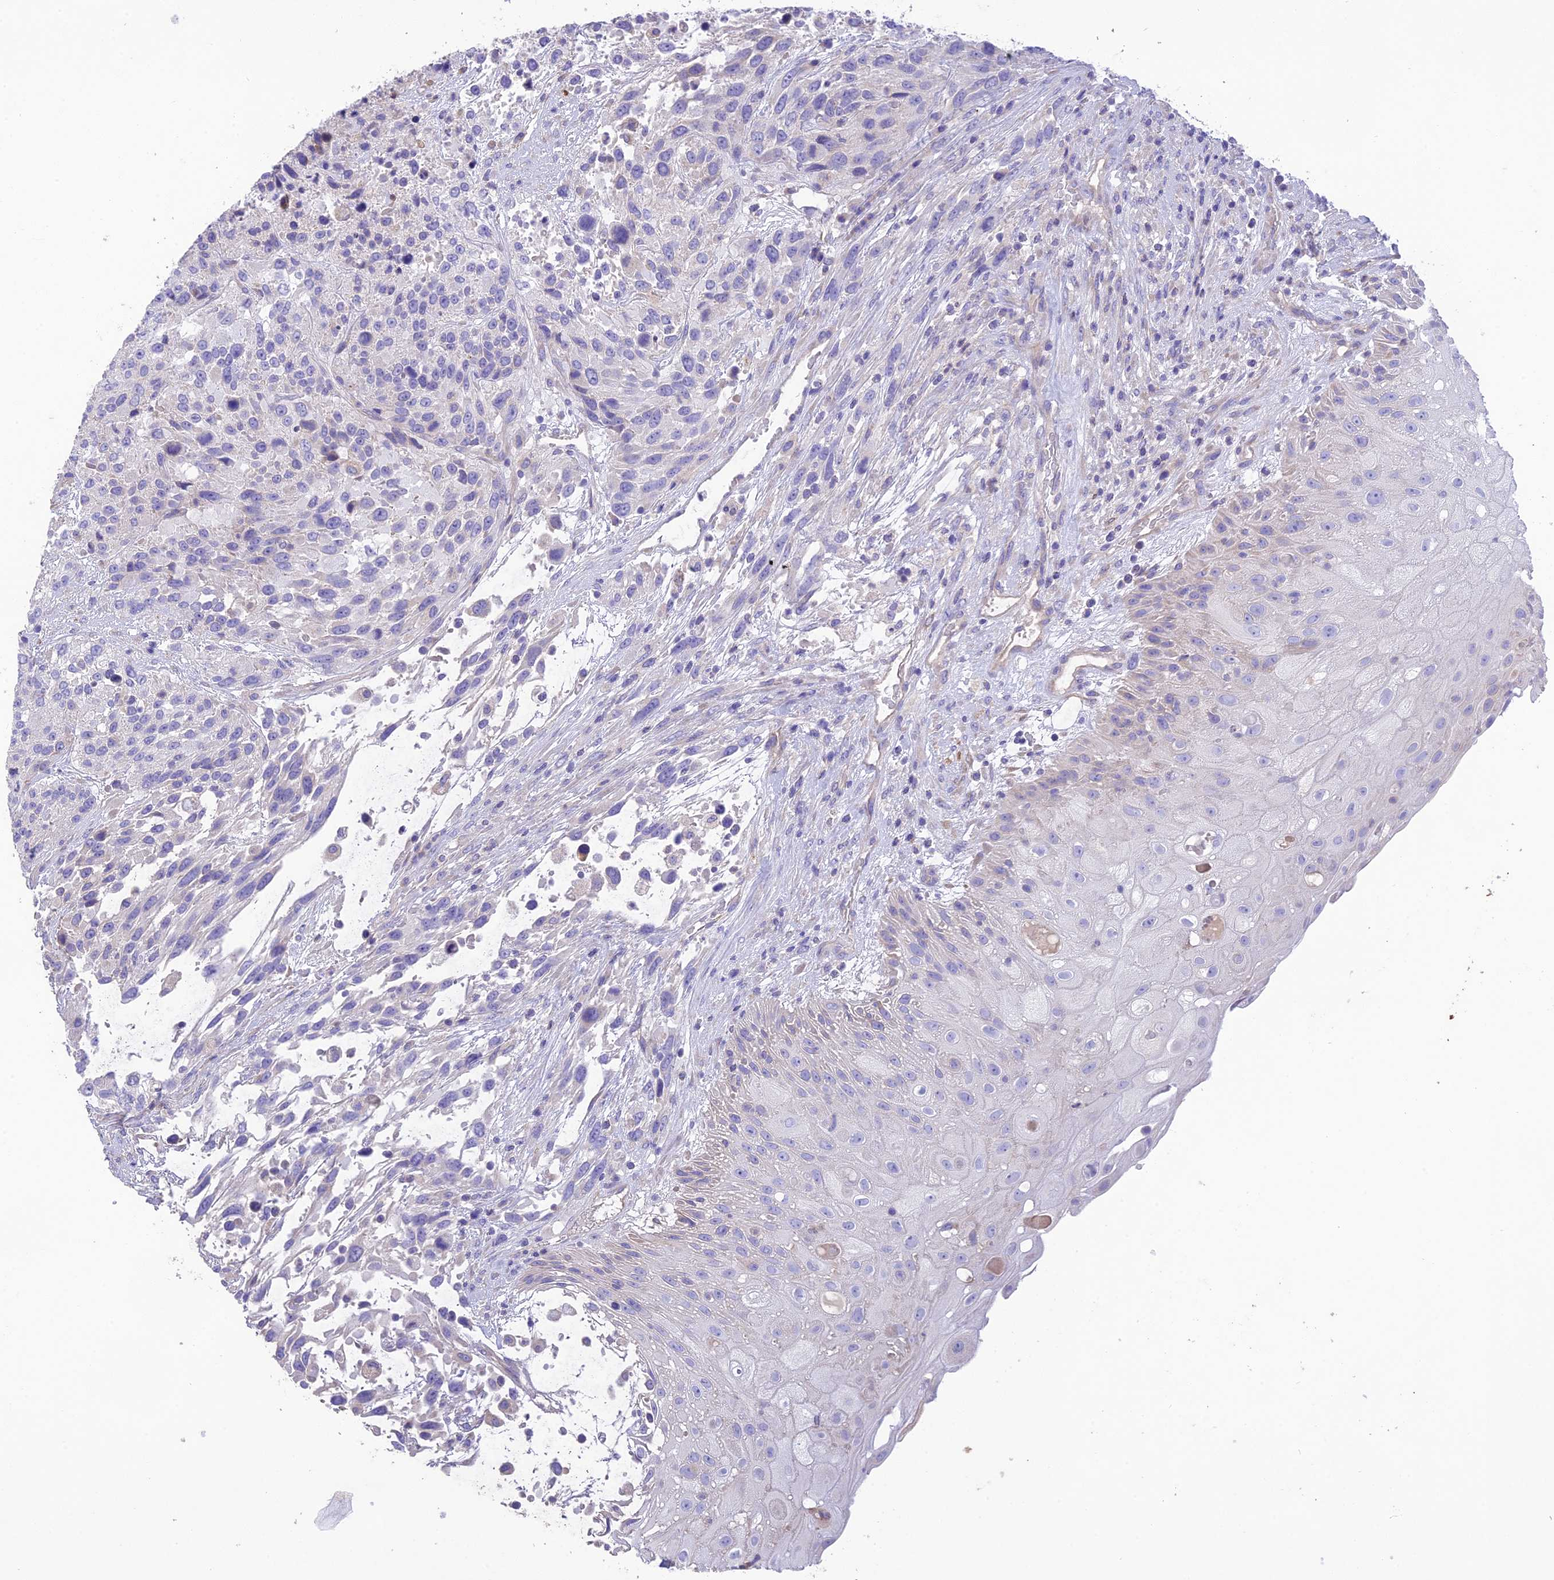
{"staining": {"intensity": "negative", "quantity": "none", "location": "none"}, "tissue": "urothelial cancer", "cell_type": "Tumor cells", "image_type": "cancer", "snomed": [{"axis": "morphology", "description": "Urothelial carcinoma, High grade"}, {"axis": "topography", "description": "Urinary bladder"}], "caption": "High magnification brightfield microscopy of urothelial cancer stained with DAB (3,3'-diaminobenzidine) (brown) and counterstained with hematoxylin (blue): tumor cells show no significant positivity. (Stains: DAB IHC with hematoxylin counter stain, Microscopy: brightfield microscopy at high magnification).", "gene": "HSD17B2", "patient": {"sex": "female", "age": 70}}